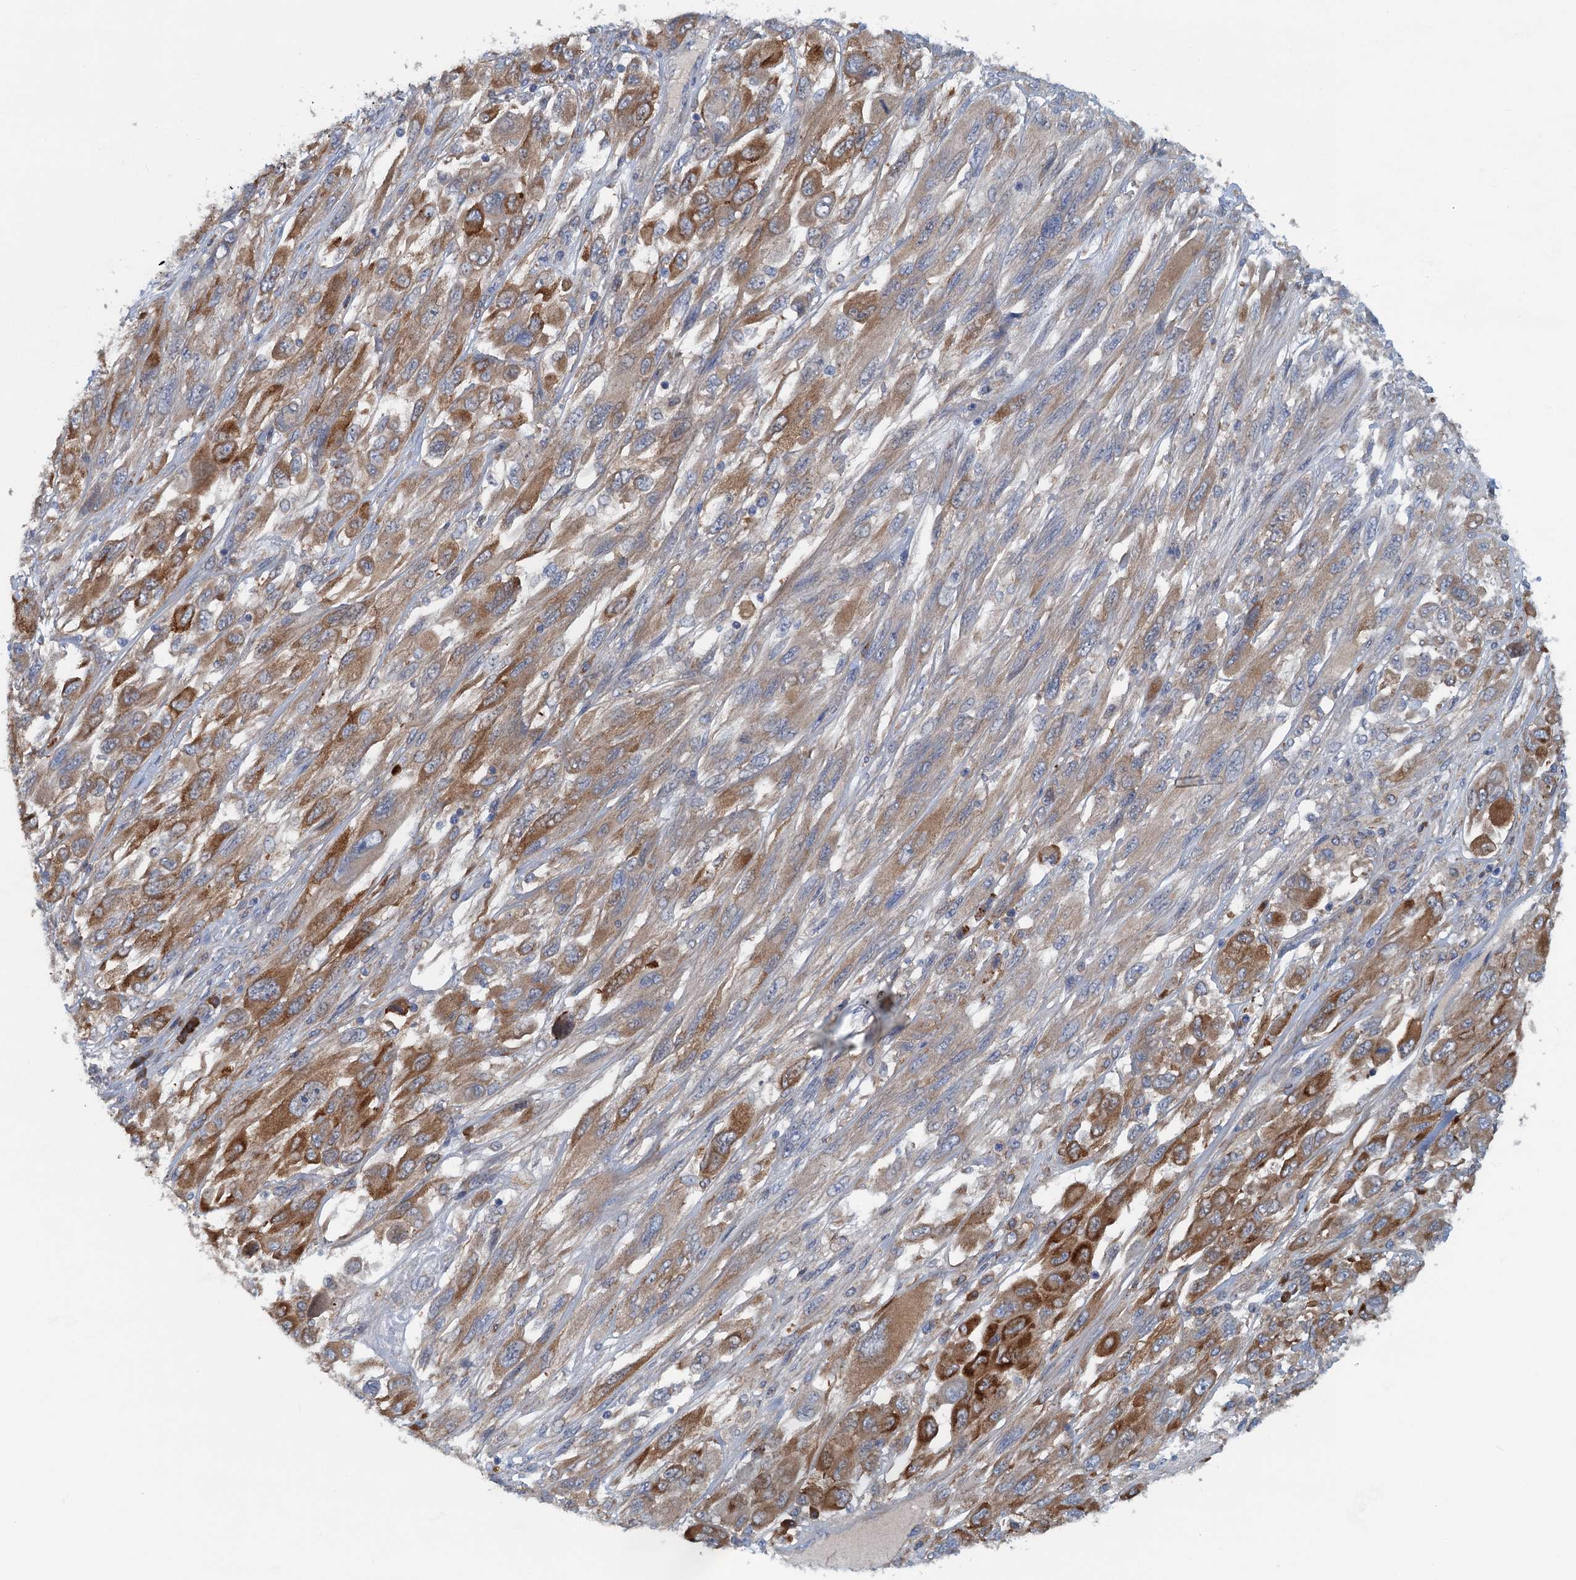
{"staining": {"intensity": "moderate", "quantity": ">75%", "location": "cytoplasmic/membranous"}, "tissue": "melanoma", "cell_type": "Tumor cells", "image_type": "cancer", "snomed": [{"axis": "morphology", "description": "Malignant melanoma, NOS"}, {"axis": "topography", "description": "Skin"}], "caption": "Moderate cytoplasmic/membranous positivity is seen in about >75% of tumor cells in melanoma. (IHC, brightfield microscopy, high magnification).", "gene": "MYDGF", "patient": {"sex": "female", "age": 91}}